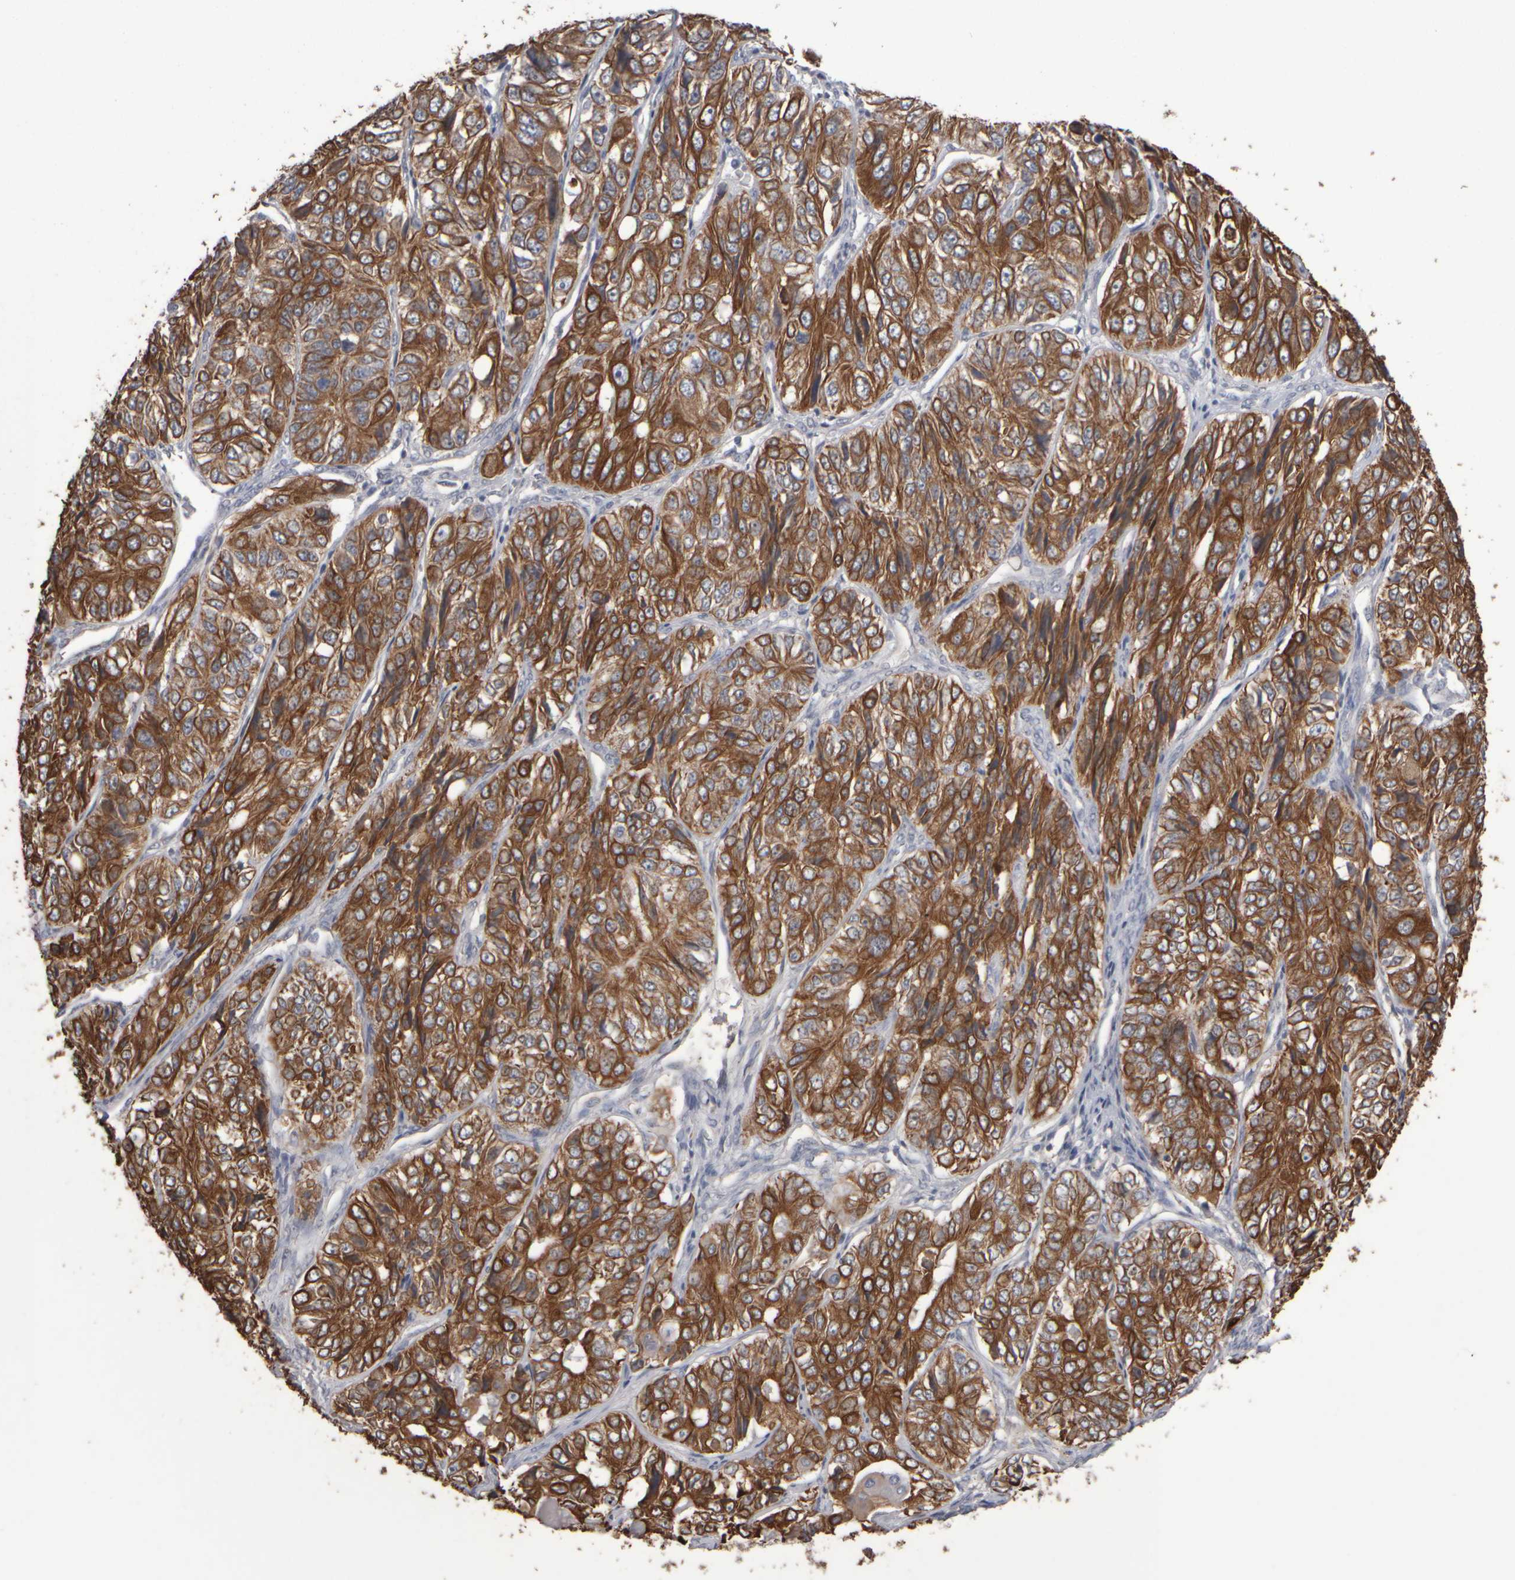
{"staining": {"intensity": "strong", "quantity": ">75%", "location": "cytoplasmic/membranous"}, "tissue": "ovarian cancer", "cell_type": "Tumor cells", "image_type": "cancer", "snomed": [{"axis": "morphology", "description": "Carcinoma, endometroid"}, {"axis": "topography", "description": "Ovary"}], "caption": "Immunohistochemical staining of human ovarian cancer (endometroid carcinoma) reveals high levels of strong cytoplasmic/membranous staining in about >75% of tumor cells.", "gene": "EPHX2", "patient": {"sex": "female", "age": 51}}